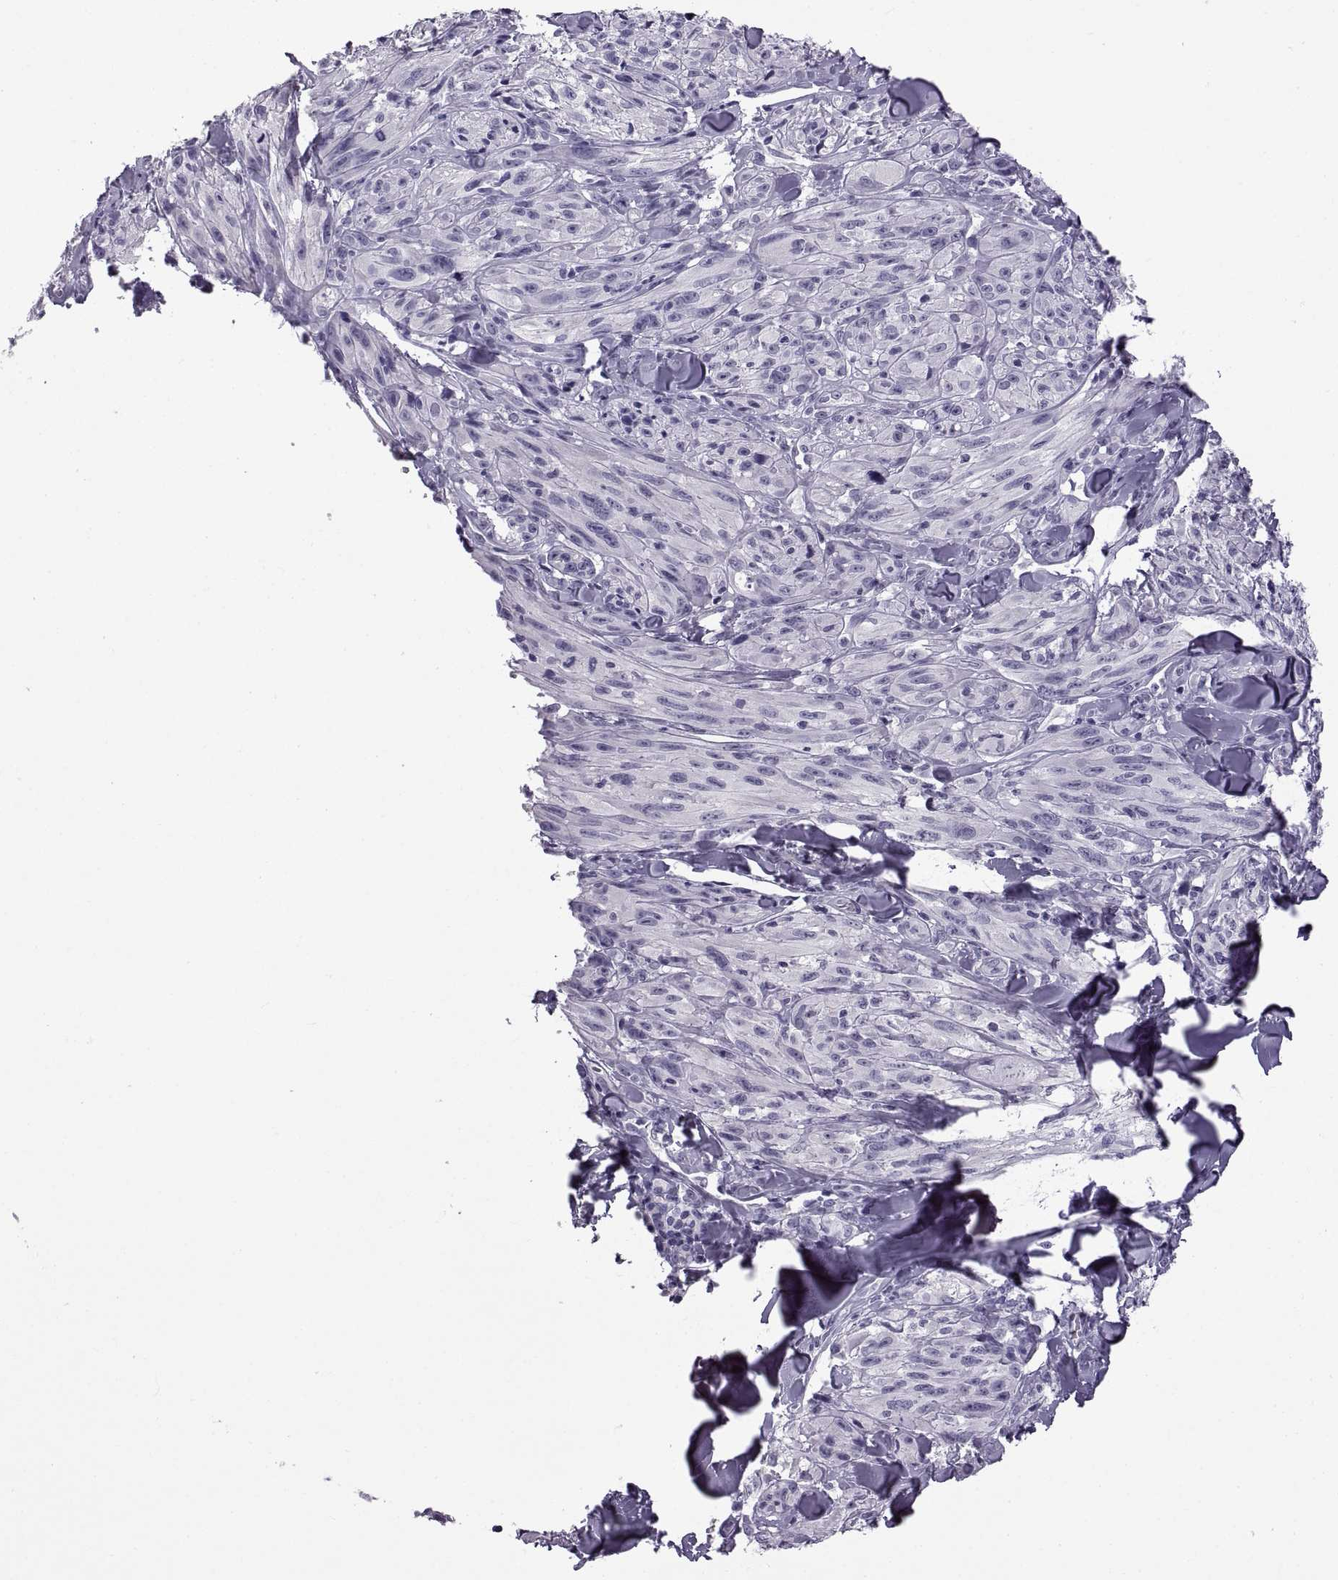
{"staining": {"intensity": "negative", "quantity": "none", "location": "none"}, "tissue": "melanoma", "cell_type": "Tumor cells", "image_type": "cancer", "snomed": [{"axis": "morphology", "description": "Malignant melanoma, NOS"}, {"axis": "topography", "description": "Skin"}], "caption": "Immunohistochemistry image of human melanoma stained for a protein (brown), which displays no expression in tumor cells.", "gene": "RDM1", "patient": {"sex": "male", "age": 67}}